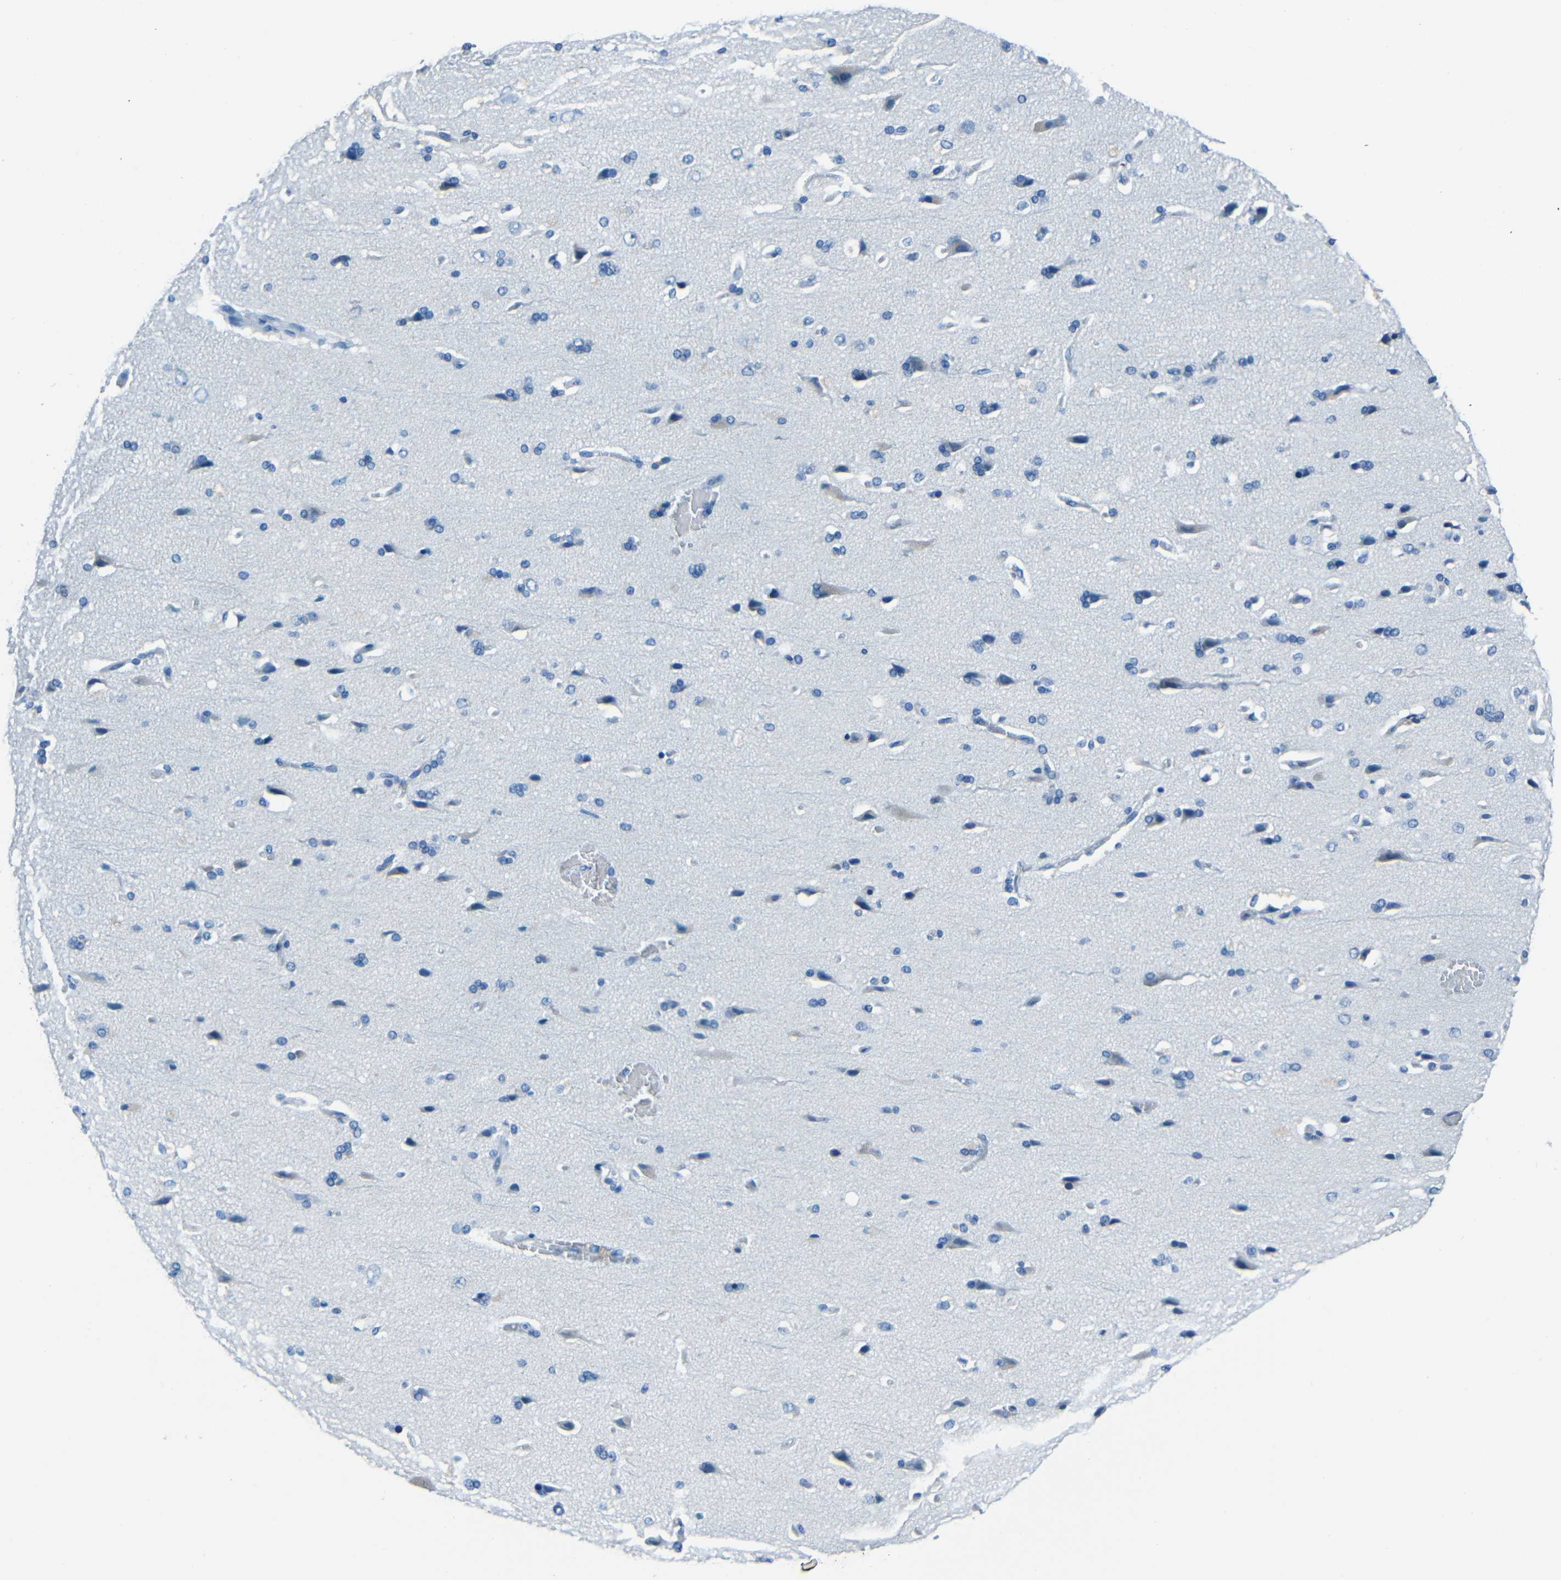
{"staining": {"intensity": "negative", "quantity": "none", "location": "none"}, "tissue": "cerebral cortex", "cell_type": "Endothelial cells", "image_type": "normal", "snomed": [{"axis": "morphology", "description": "Normal tissue, NOS"}, {"axis": "topography", "description": "Cerebral cortex"}], "caption": "Immunohistochemical staining of benign human cerebral cortex reveals no significant expression in endothelial cells. (DAB immunohistochemistry (IHC) visualized using brightfield microscopy, high magnification).", "gene": "FBN2", "patient": {"sex": "male", "age": 62}}